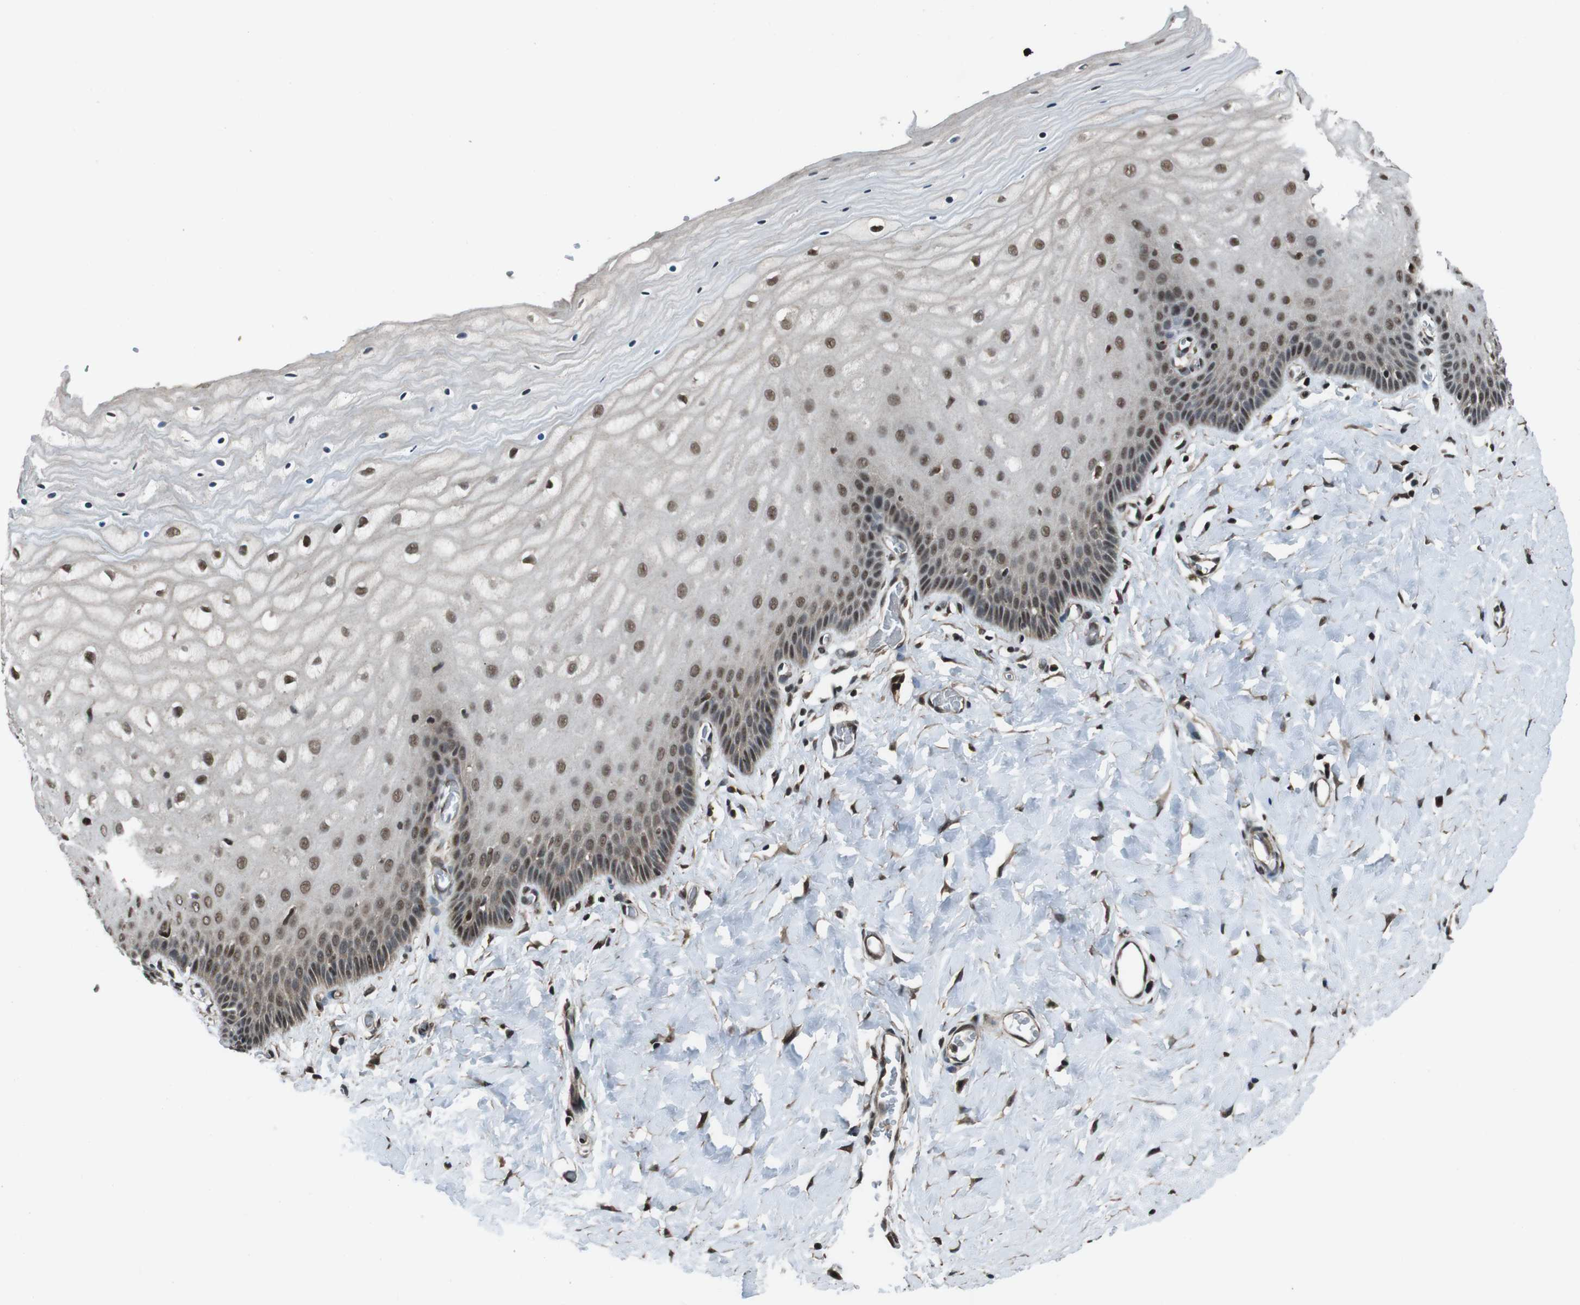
{"staining": {"intensity": "strong", "quantity": ">75%", "location": "nuclear"}, "tissue": "cervix", "cell_type": "Glandular cells", "image_type": "normal", "snomed": [{"axis": "morphology", "description": "Normal tissue, NOS"}, {"axis": "topography", "description": "Cervix"}], "caption": "IHC of unremarkable cervix shows high levels of strong nuclear staining in about >75% of glandular cells. The protein is stained brown, and the nuclei are stained in blue (DAB (3,3'-diaminobenzidine) IHC with brightfield microscopy, high magnification).", "gene": "NR4A2", "patient": {"sex": "female", "age": 55}}